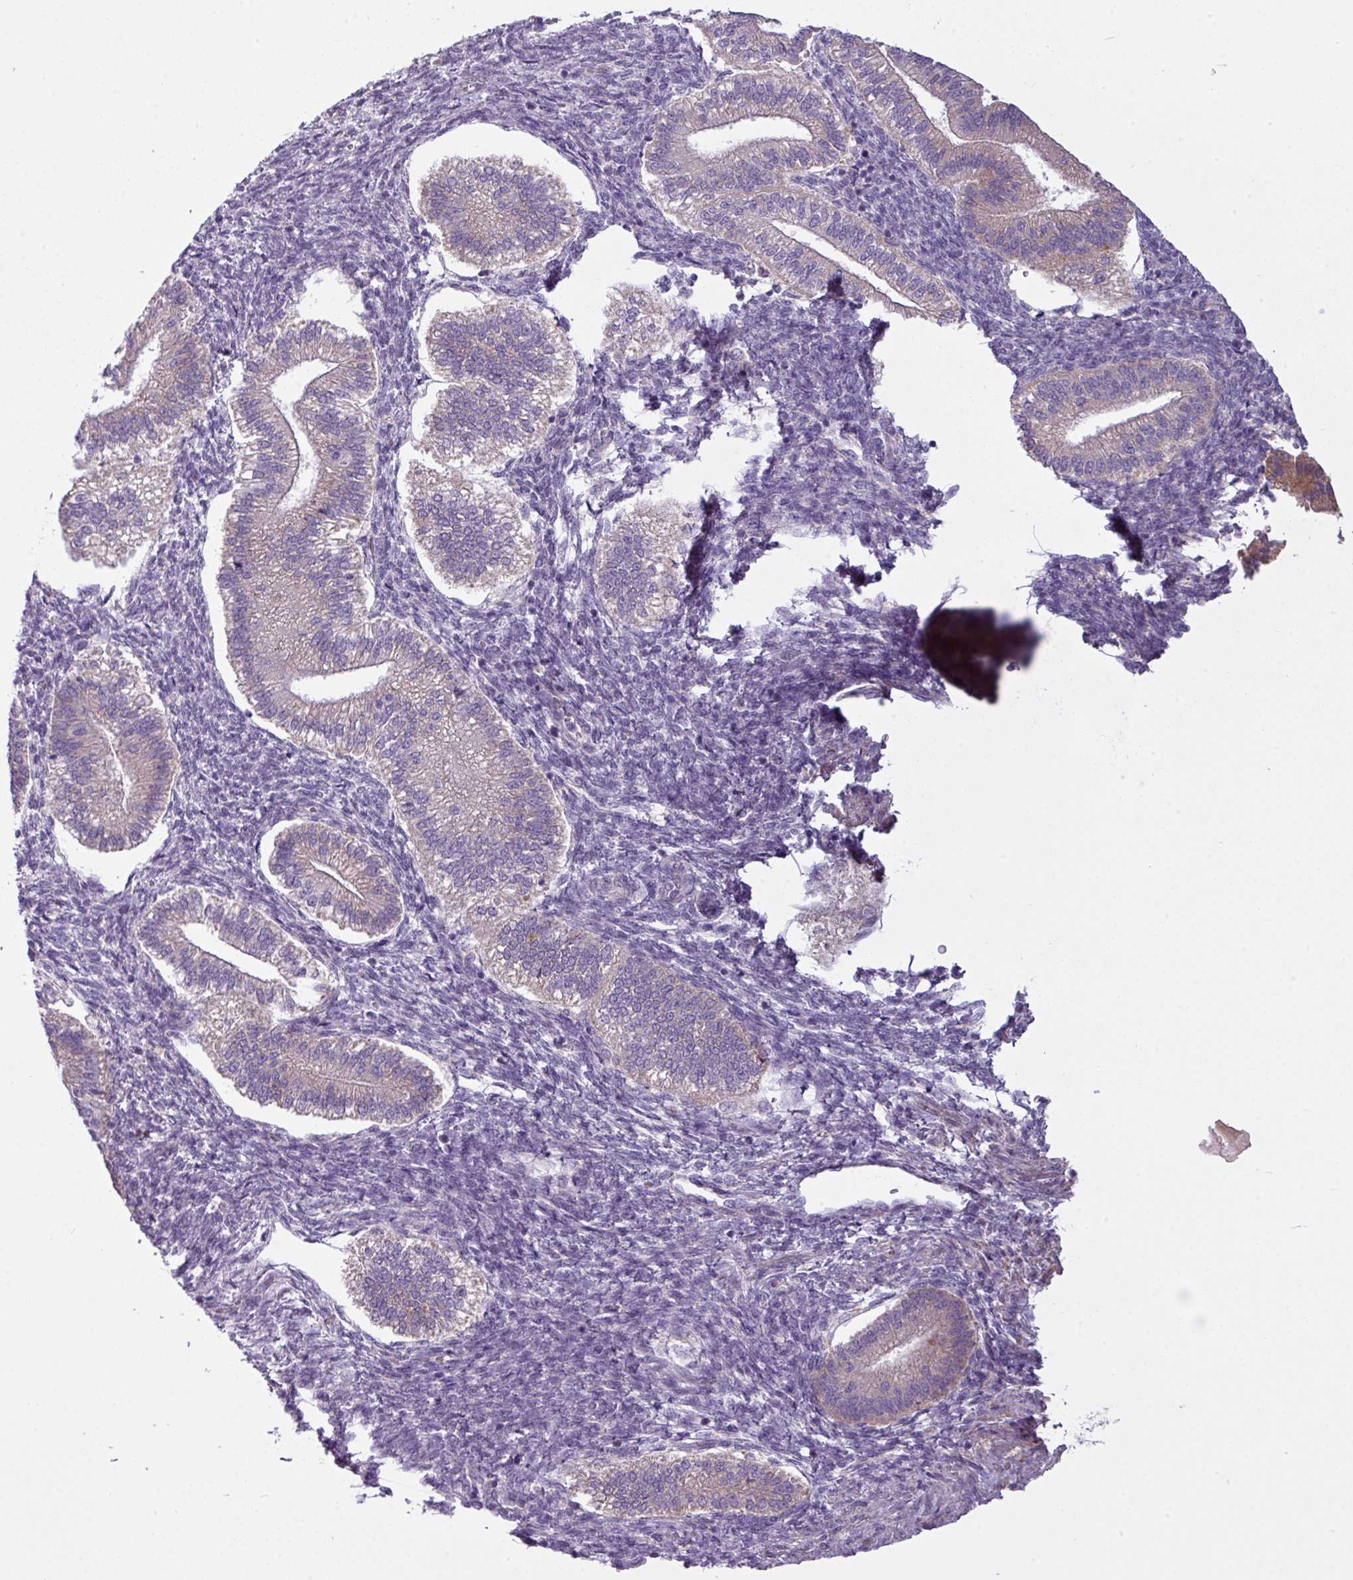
{"staining": {"intensity": "negative", "quantity": "none", "location": "none"}, "tissue": "endometrium", "cell_type": "Cells in endometrial stroma", "image_type": "normal", "snomed": [{"axis": "morphology", "description": "Normal tissue, NOS"}, {"axis": "topography", "description": "Endometrium"}], "caption": "DAB (3,3'-diaminobenzidine) immunohistochemical staining of benign human endometrium displays no significant expression in cells in endometrial stroma.", "gene": "CAMK2A", "patient": {"sex": "female", "age": 25}}